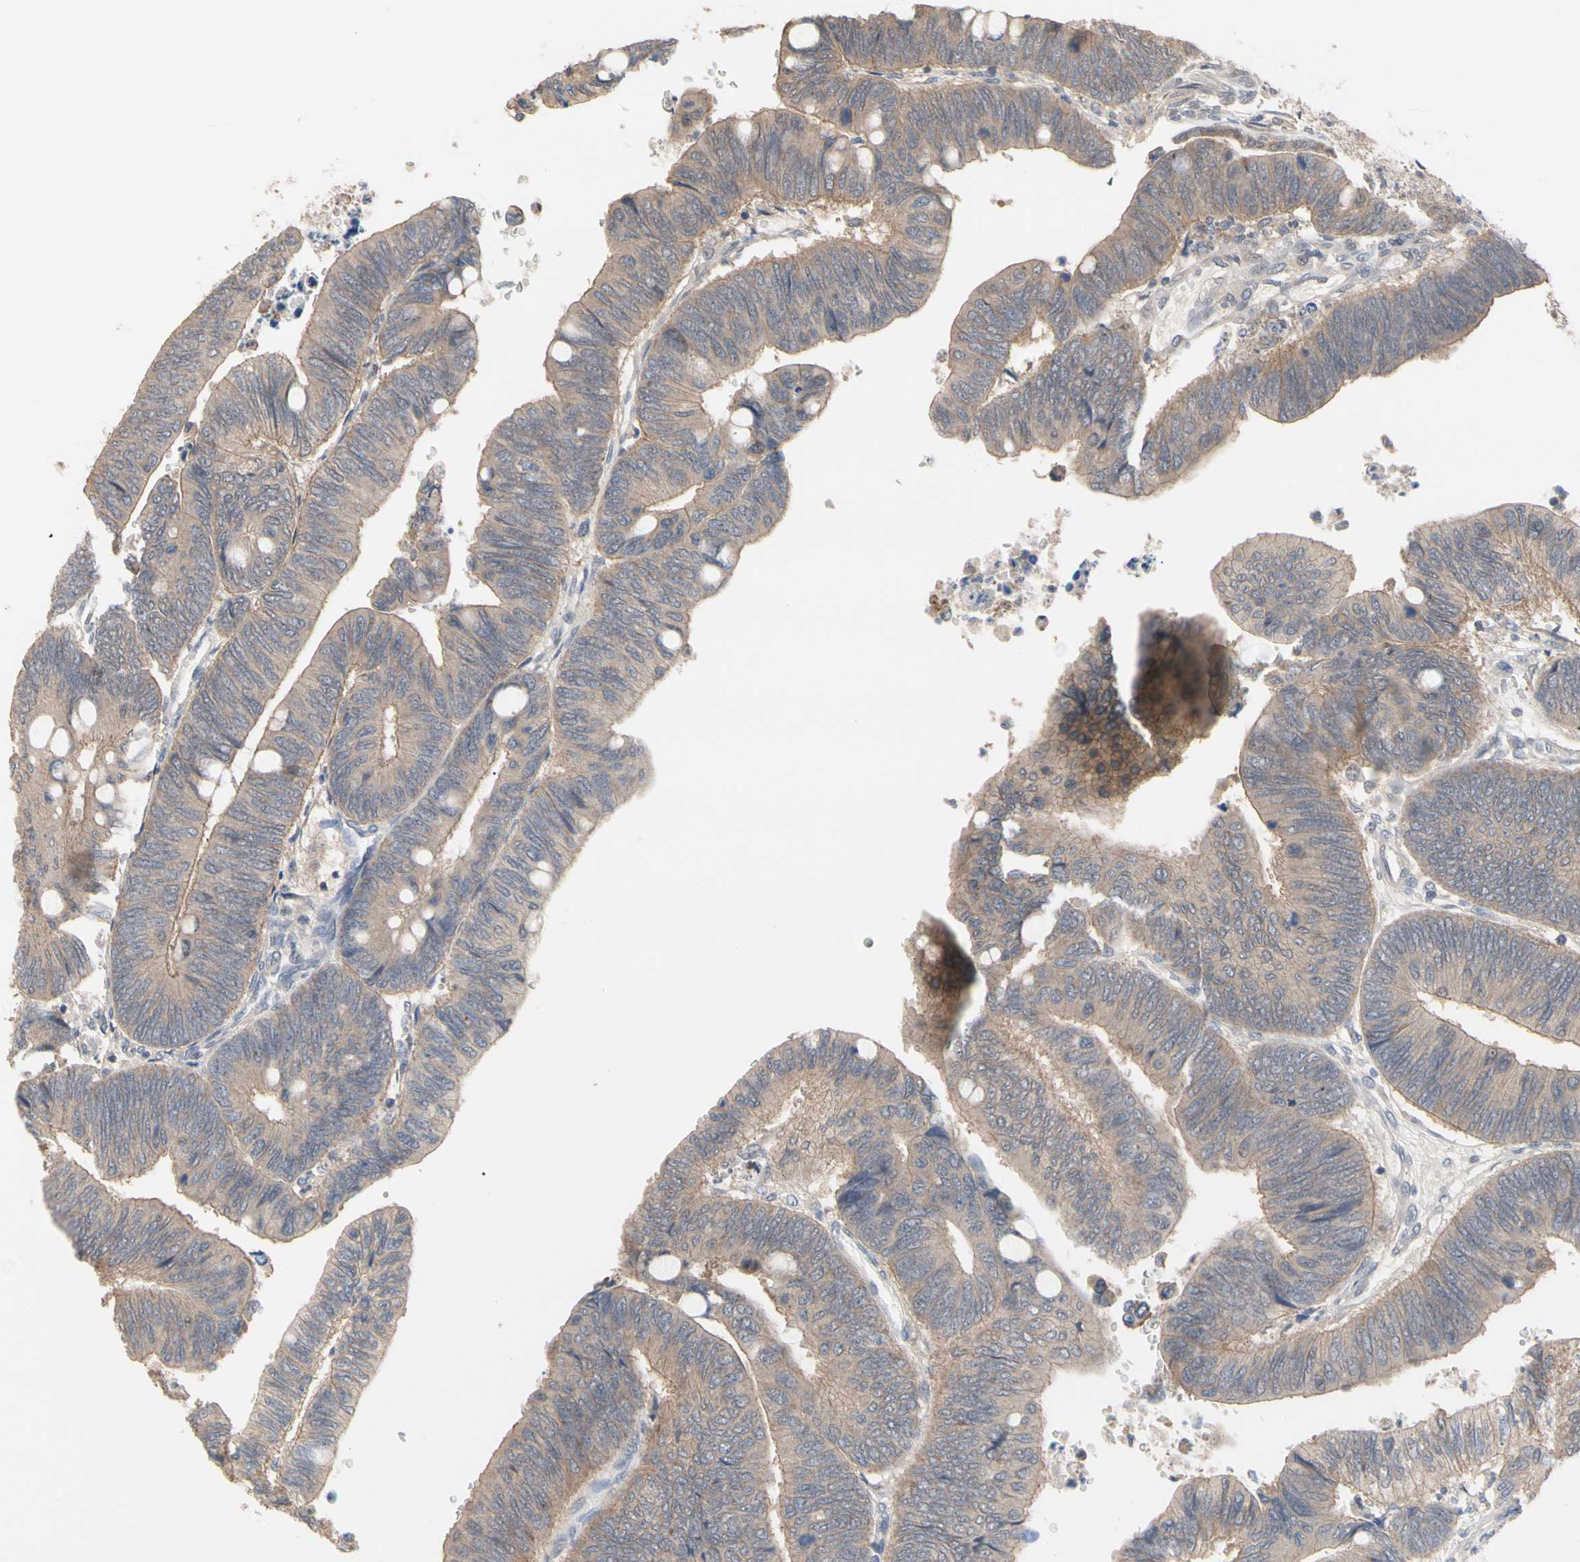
{"staining": {"intensity": "moderate", "quantity": ">75%", "location": "cytoplasmic/membranous"}, "tissue": "colorectal cancer", "cell_type": "Tumor cells", "image_type": "cancer", "snomed": [{"axis": "morphology", "description": "Normal tissue, NOS"}, {"axis": "morphology", "description": "Adenocarcinoma, NOS"}, {"axis": "topography", "description": "Rectum"}, {"axis": "topography", "description": "Peripheral nerve tissue"}], "caption": "This is a photomicrograph of immunohistochemistry (IHC) staining of adenocarcinoma (colorectal), which shows moderate expression in the cytoplasmic/membranous of tumor cells.", "gene": "DPP8", "patient": {"sex": "male", "age": 92}}